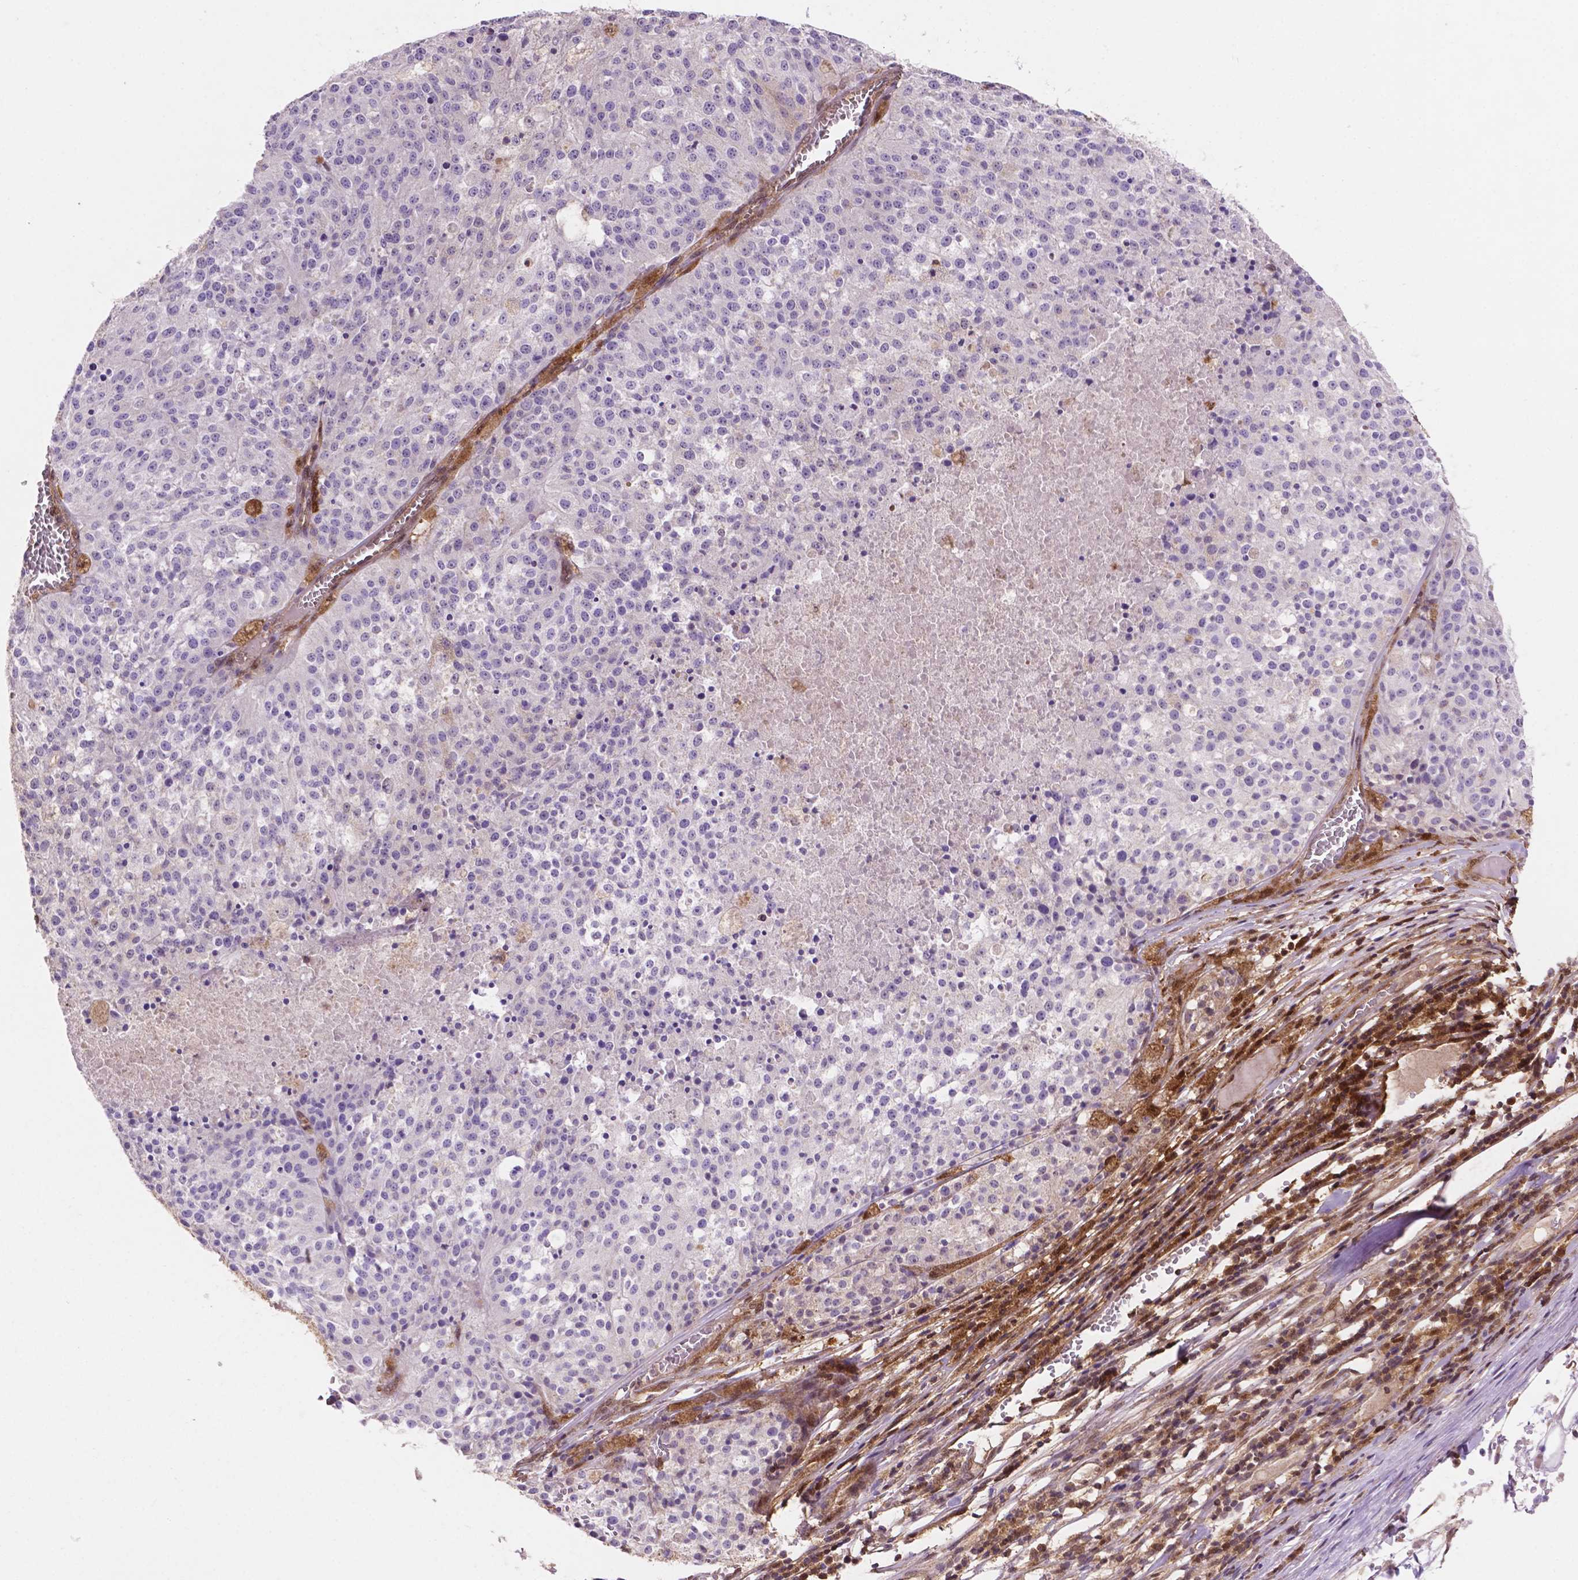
{"staining": {"intensity": "negative", "quantity": "none", "location": "none"}, "tissue": "melanoma", "cell_type": "Tumor cells", "image_type": "cancer", "snomed": [{"axis": "morphology", "description": "Malignant melanoma, Metastatic site"}, {"axis": "topography", "description": "Lymph node"}], "caption": "Immunohistochemical staining of melanoma demonstrates no significant expression in tumor cells.", "gene": "UBE2L6", "patient": {"sex": "female", "age": 64}}